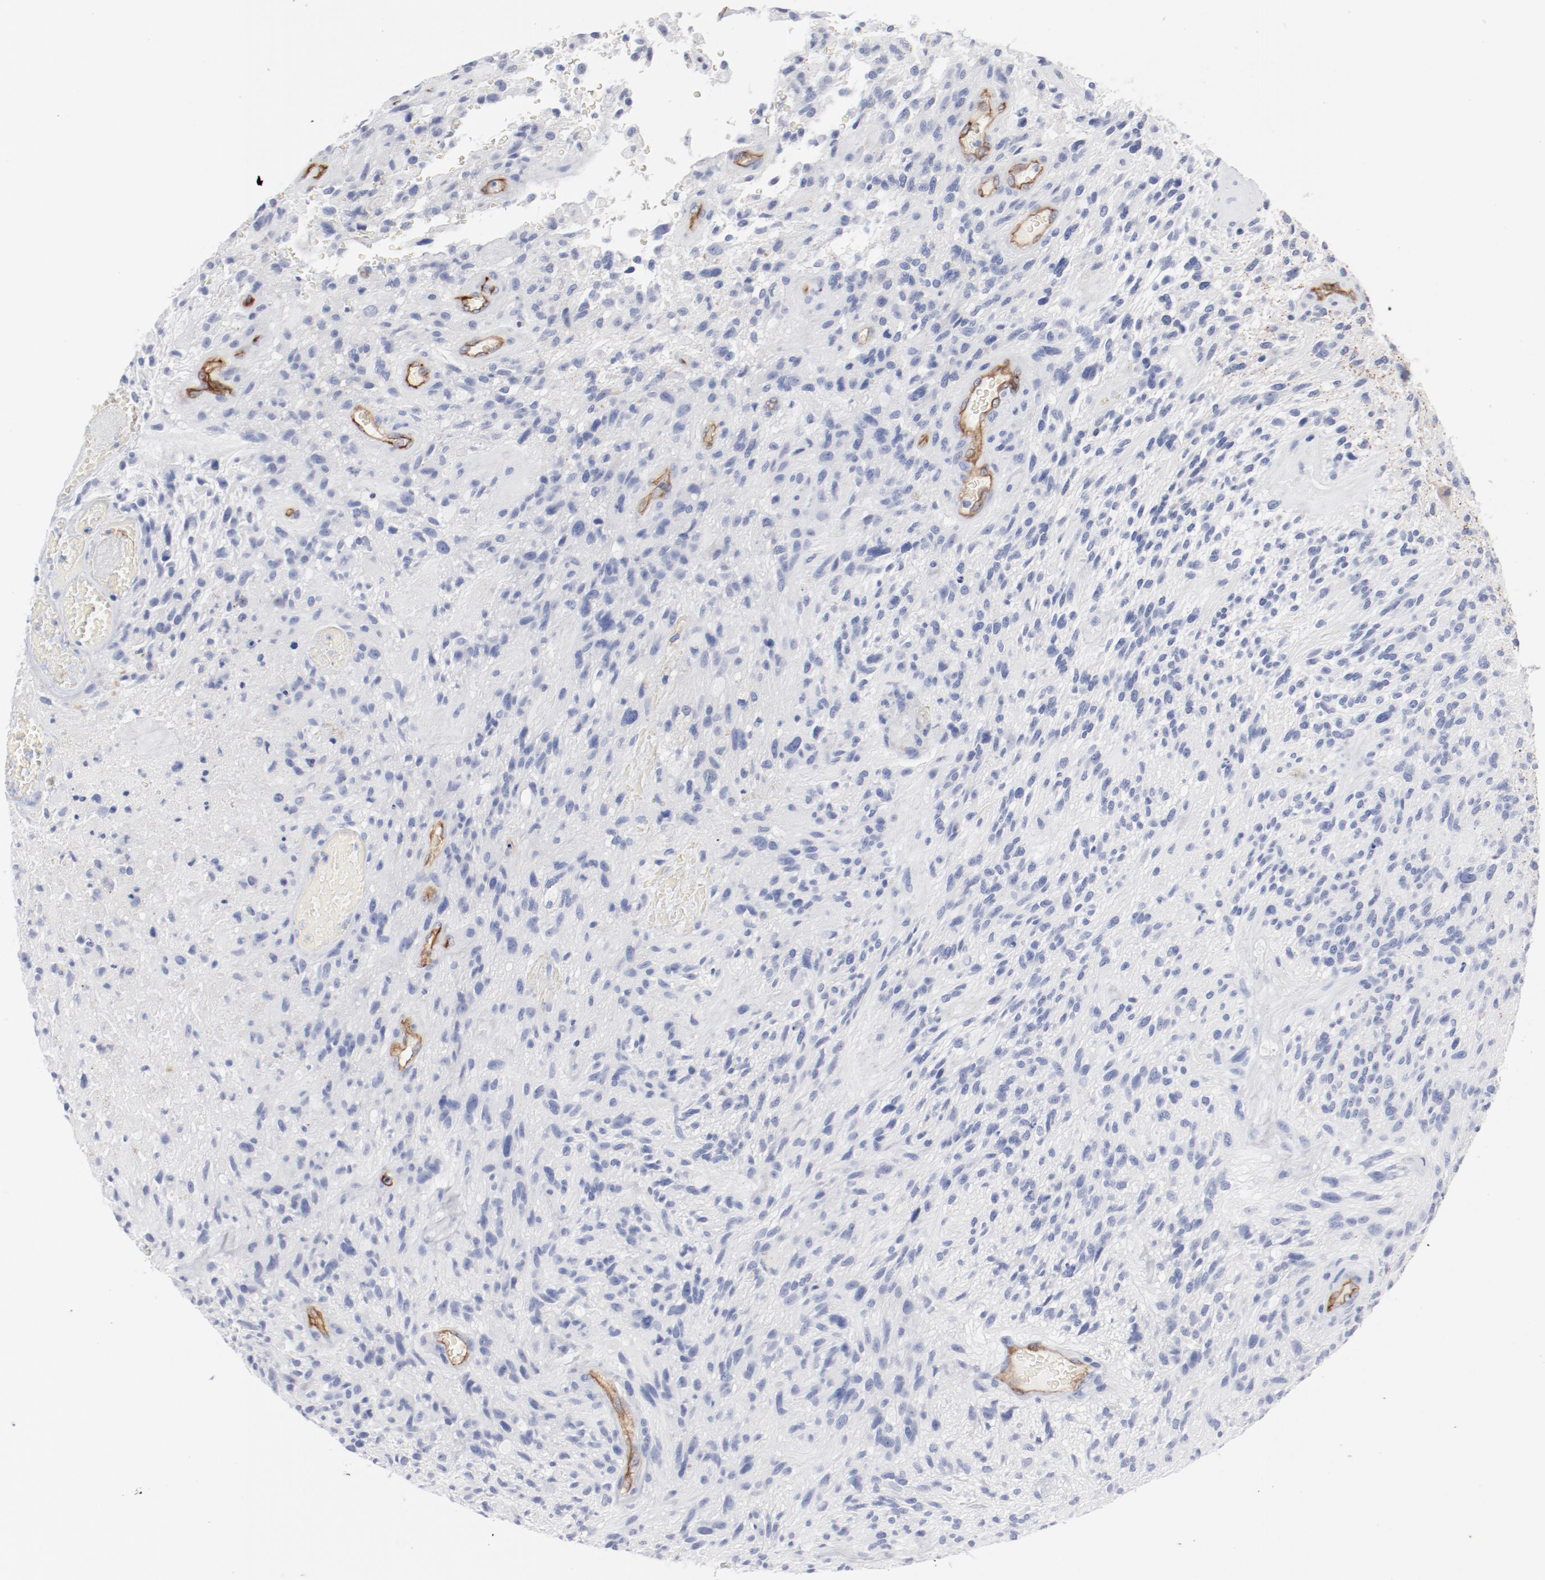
{"staining": {"intensity": "negative", "quantity": "none", "location": "none"}, "tissue": "glioma", "cell_type": "Tumor cells", "image_type": "cancer", "snomed": [{"axis": "morphology", "description": "Normal tissue, NOS"}, {"axis": "morphology", "description": "Glioma, malignant, High grade"}, {"axis": "topography", "description": "Cerebral cortex"}], "caption": "High power microscopy micrograph of an immunohistochemistry (IHC) micrograph of malignant glioma (high-grade), revealing no significant staining in tumor cells.", "gene": "SHANK3", "patient": {"sex": "male", "age": 75}}